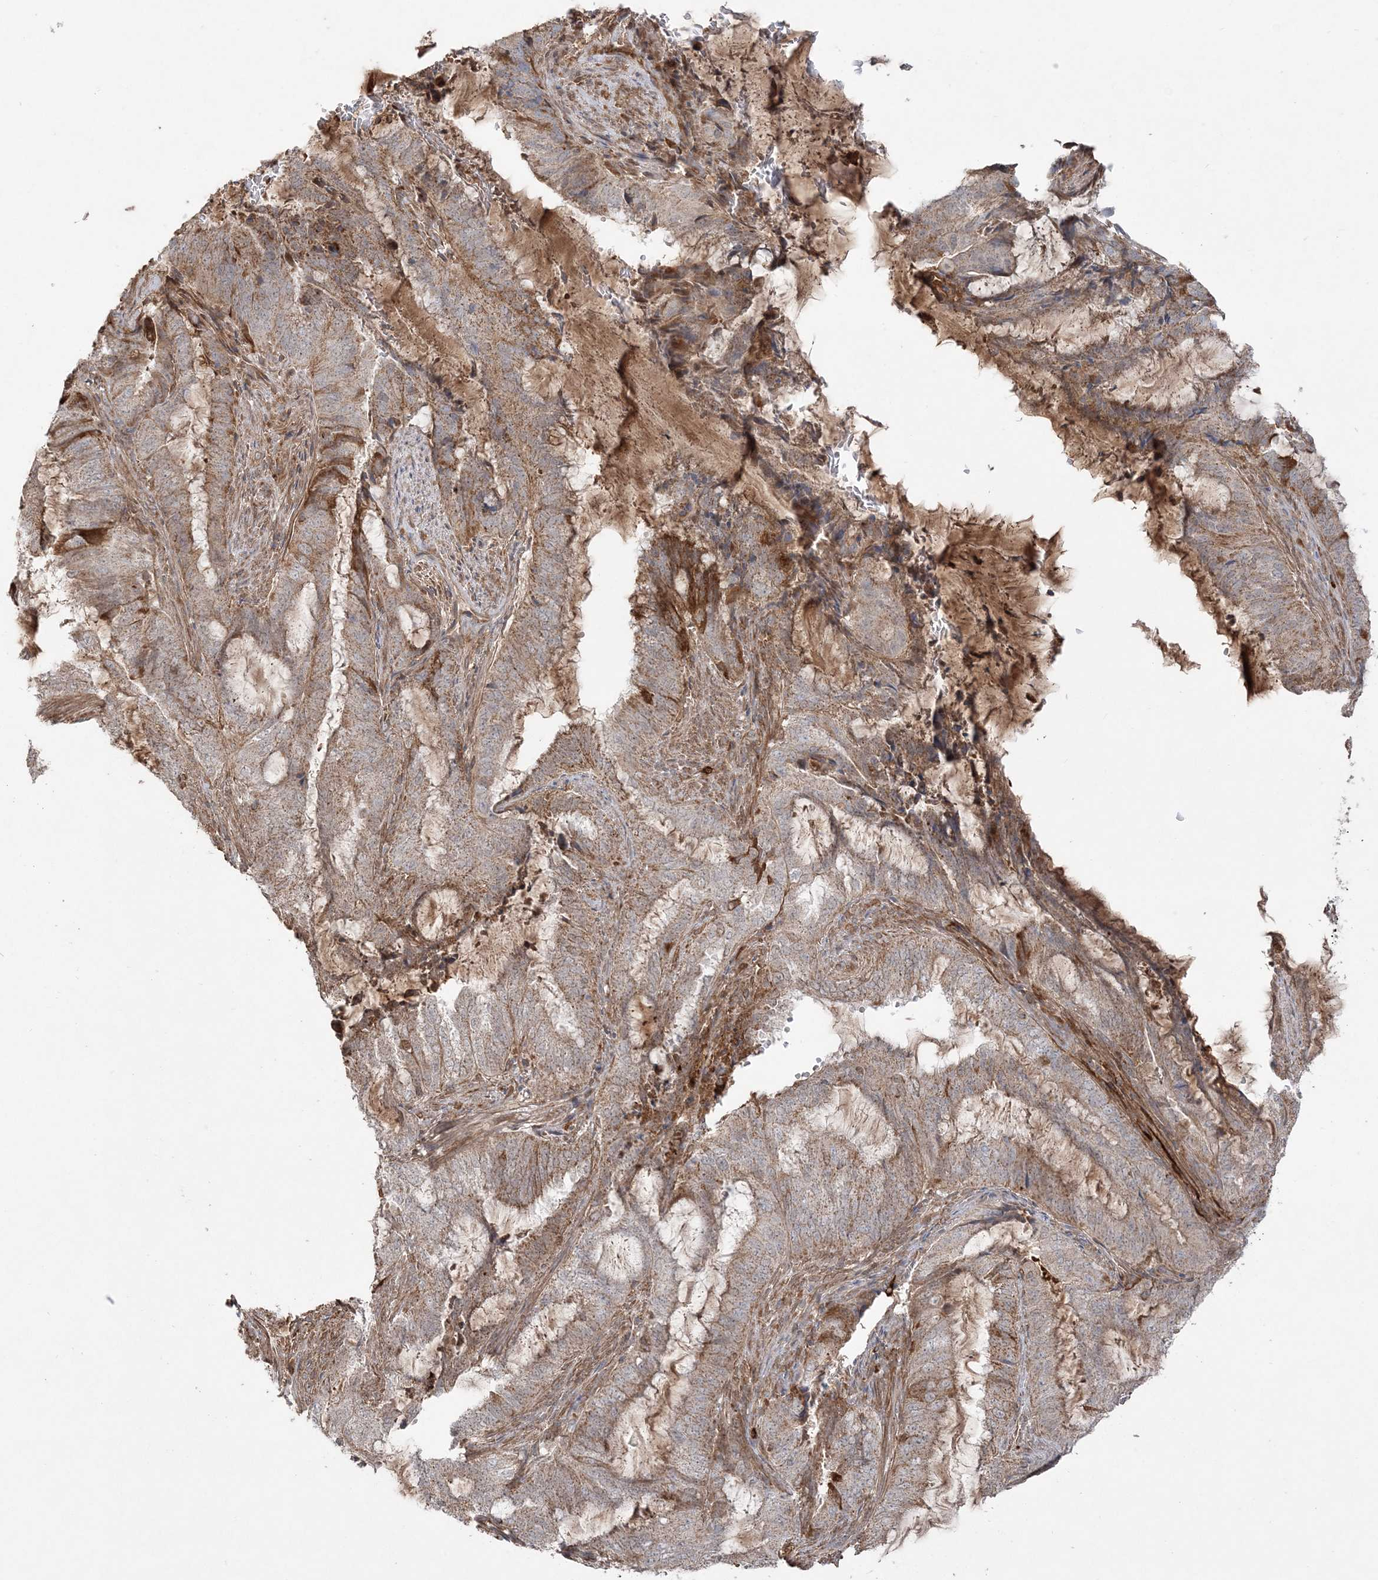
{"staining": {"intensity": "moderate", "quantity": ">75%", "location": "cytoplasmic/membranous"}, "tissue": "endometrial cancer", "cell_type": "Tumor cells", "image_type": "cancer", "snomed": [{"axis": "morphology", "description": "Adenocarcinoma, NOS"}, {"axis": "topography", "description": "Endometrium"}], "caption": "Tumor cells reveal medium levels of moderate cytoplasmic/membranous positivity in about >75% of cells in human endometrial cancer.", "gene": "SCLT1", "patient": {"sex": "female", "age": 51}}